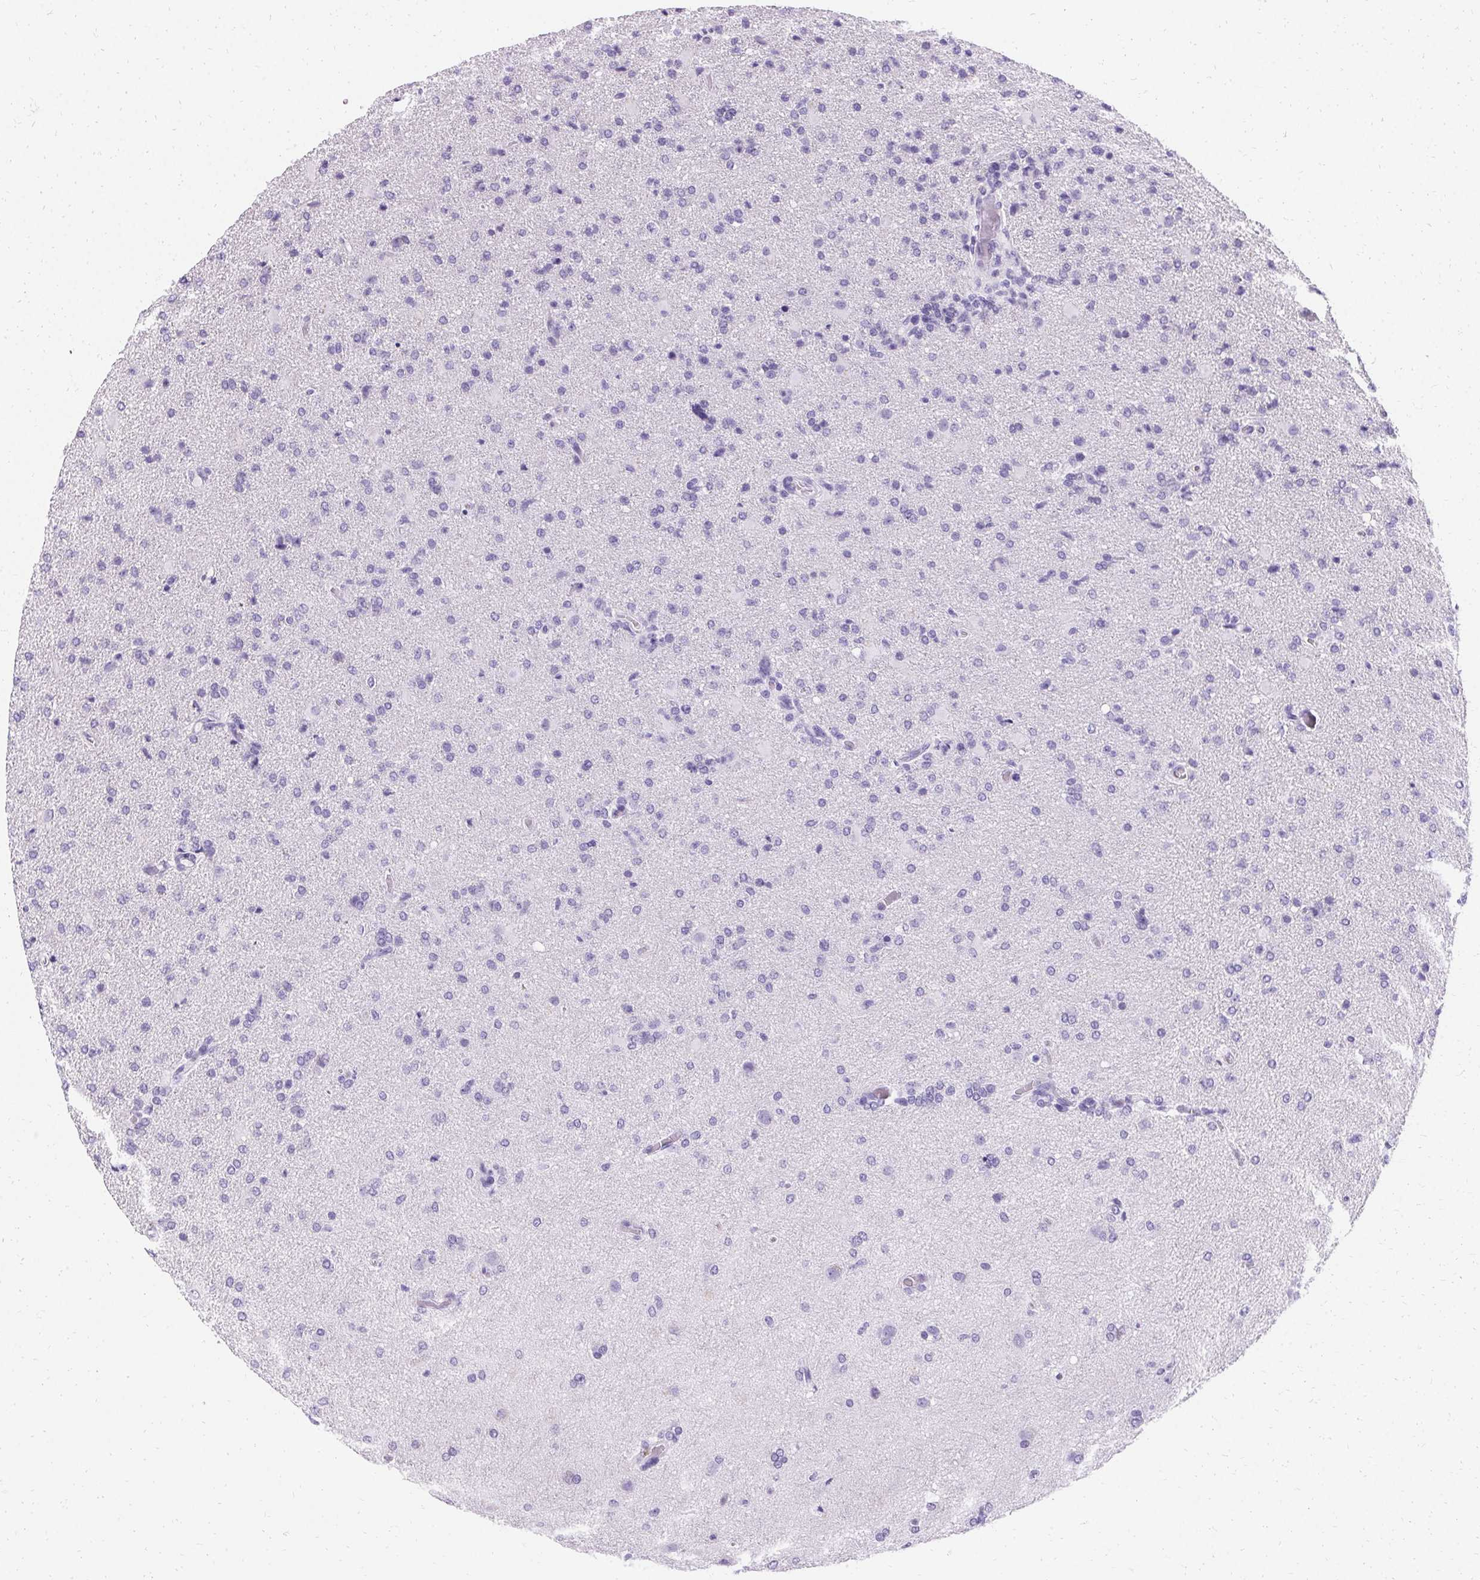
{"staining": {"intensity": "negative", "quantity": "none", "location": "none"}, "tissue": "glioma", "cell_type": "Tumor cells", "image_type": "cancer", "snomed": [{"axis": "morphology", "description": "Glioma, malignant, High grade"}, {"axis": "topography", "description": "Brain"}], "caption": "DAB immunohistochemical staining of human malignant high-grade glioma reveals no significant expression in tumor cells.", "gene": "ASGR2", "patient": {"sex": "male", "age": 68}}